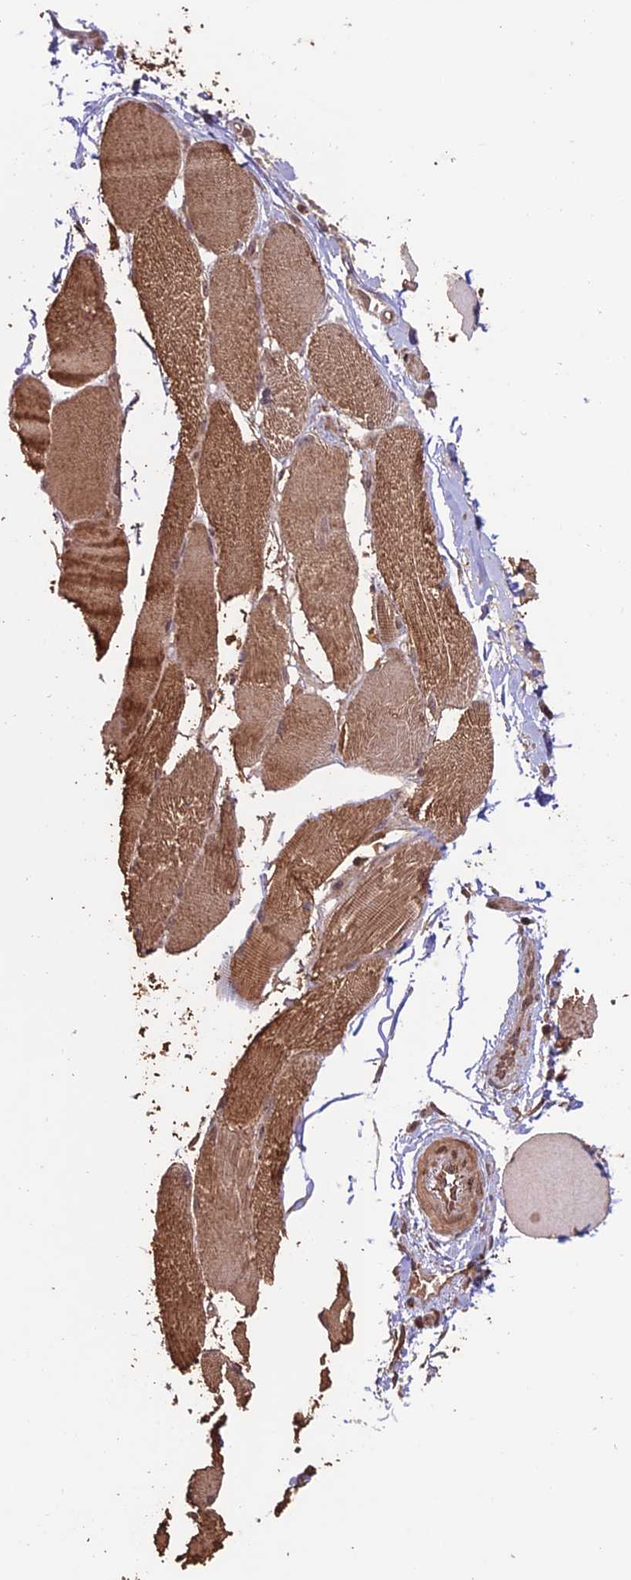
{"staining": {"intensity": "moderate", "quantity": ">75%", "location": "cytoplasmic/membranous"}, "tissue": "skeletal muscle", "cell_type": "Myocytes", "image_type": "normal", "snomed": [{"axis": "morphology", "description": "Normal tissue, NOS"}, {"axis": "topography", "description": "Skin"}, {"axis": "topography", "description": "Skeletal muscle"}], "caption": "Protein analysis of normal skeletal muscle reveals moderate cytoplasmic/membranous staining in approximately >75% of myocytes.", "gene": "CABIN1", "patient": {"sex": "male", "age": 83}}